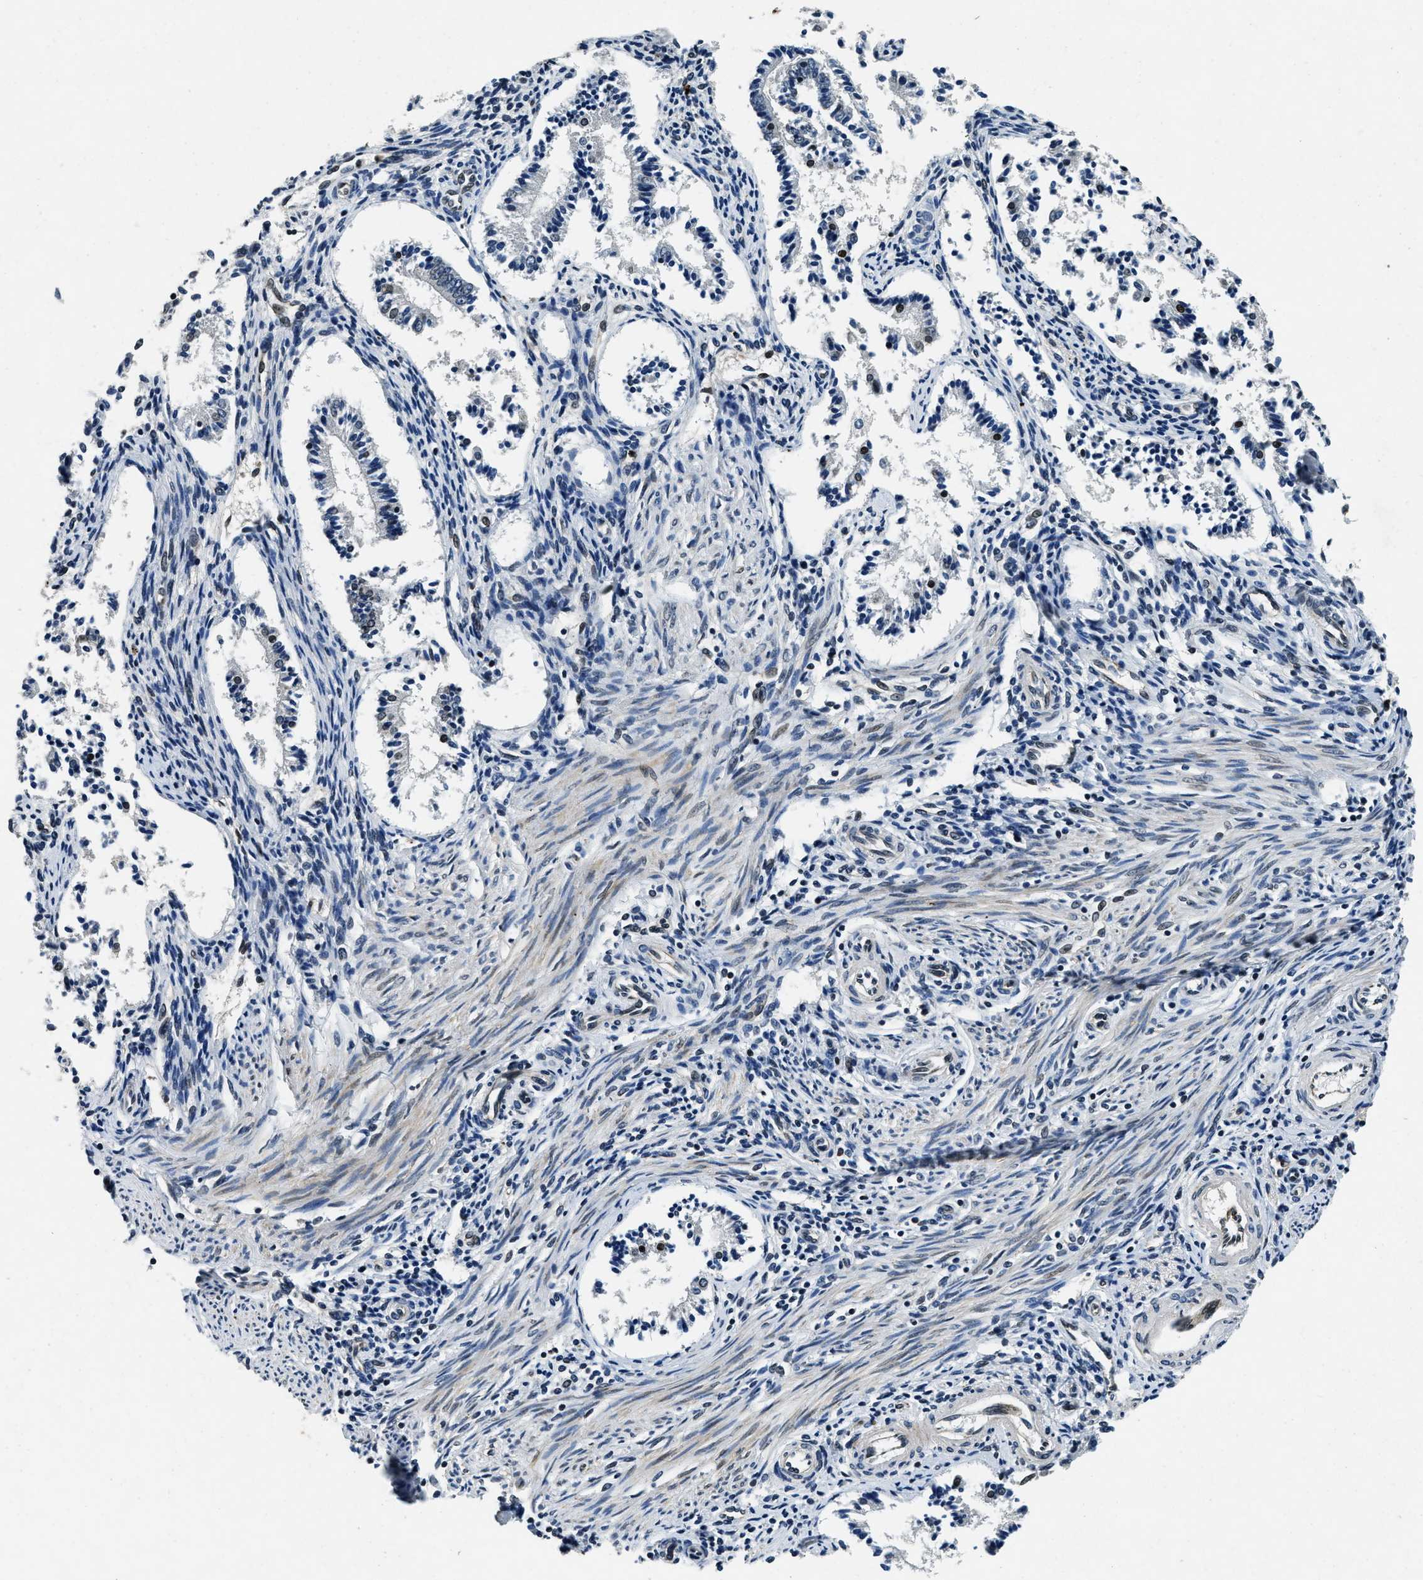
{"staining": {"intensity": "negative", "quantity": "none", "location": "none"}, "tissue": "endometrium", "cell_type": "Cells in endometrial stroma", "image_type": "normal", "snomed": [{"axis": "morphology", "description": "Normal tissue, NOS"}, {"axis": "topography", "description": "Endometrium"}], "caption": "Immunohistochemistry image of benign endometrium: human endometrium stained with DAB reveals no significant protein positivity in cells in endometrial stroma. (DAB IHC visualized using brightfield microscopy, high magnification).", "gene": "ZC3HC1", "patient": {"sex": "female", "age": 42}}